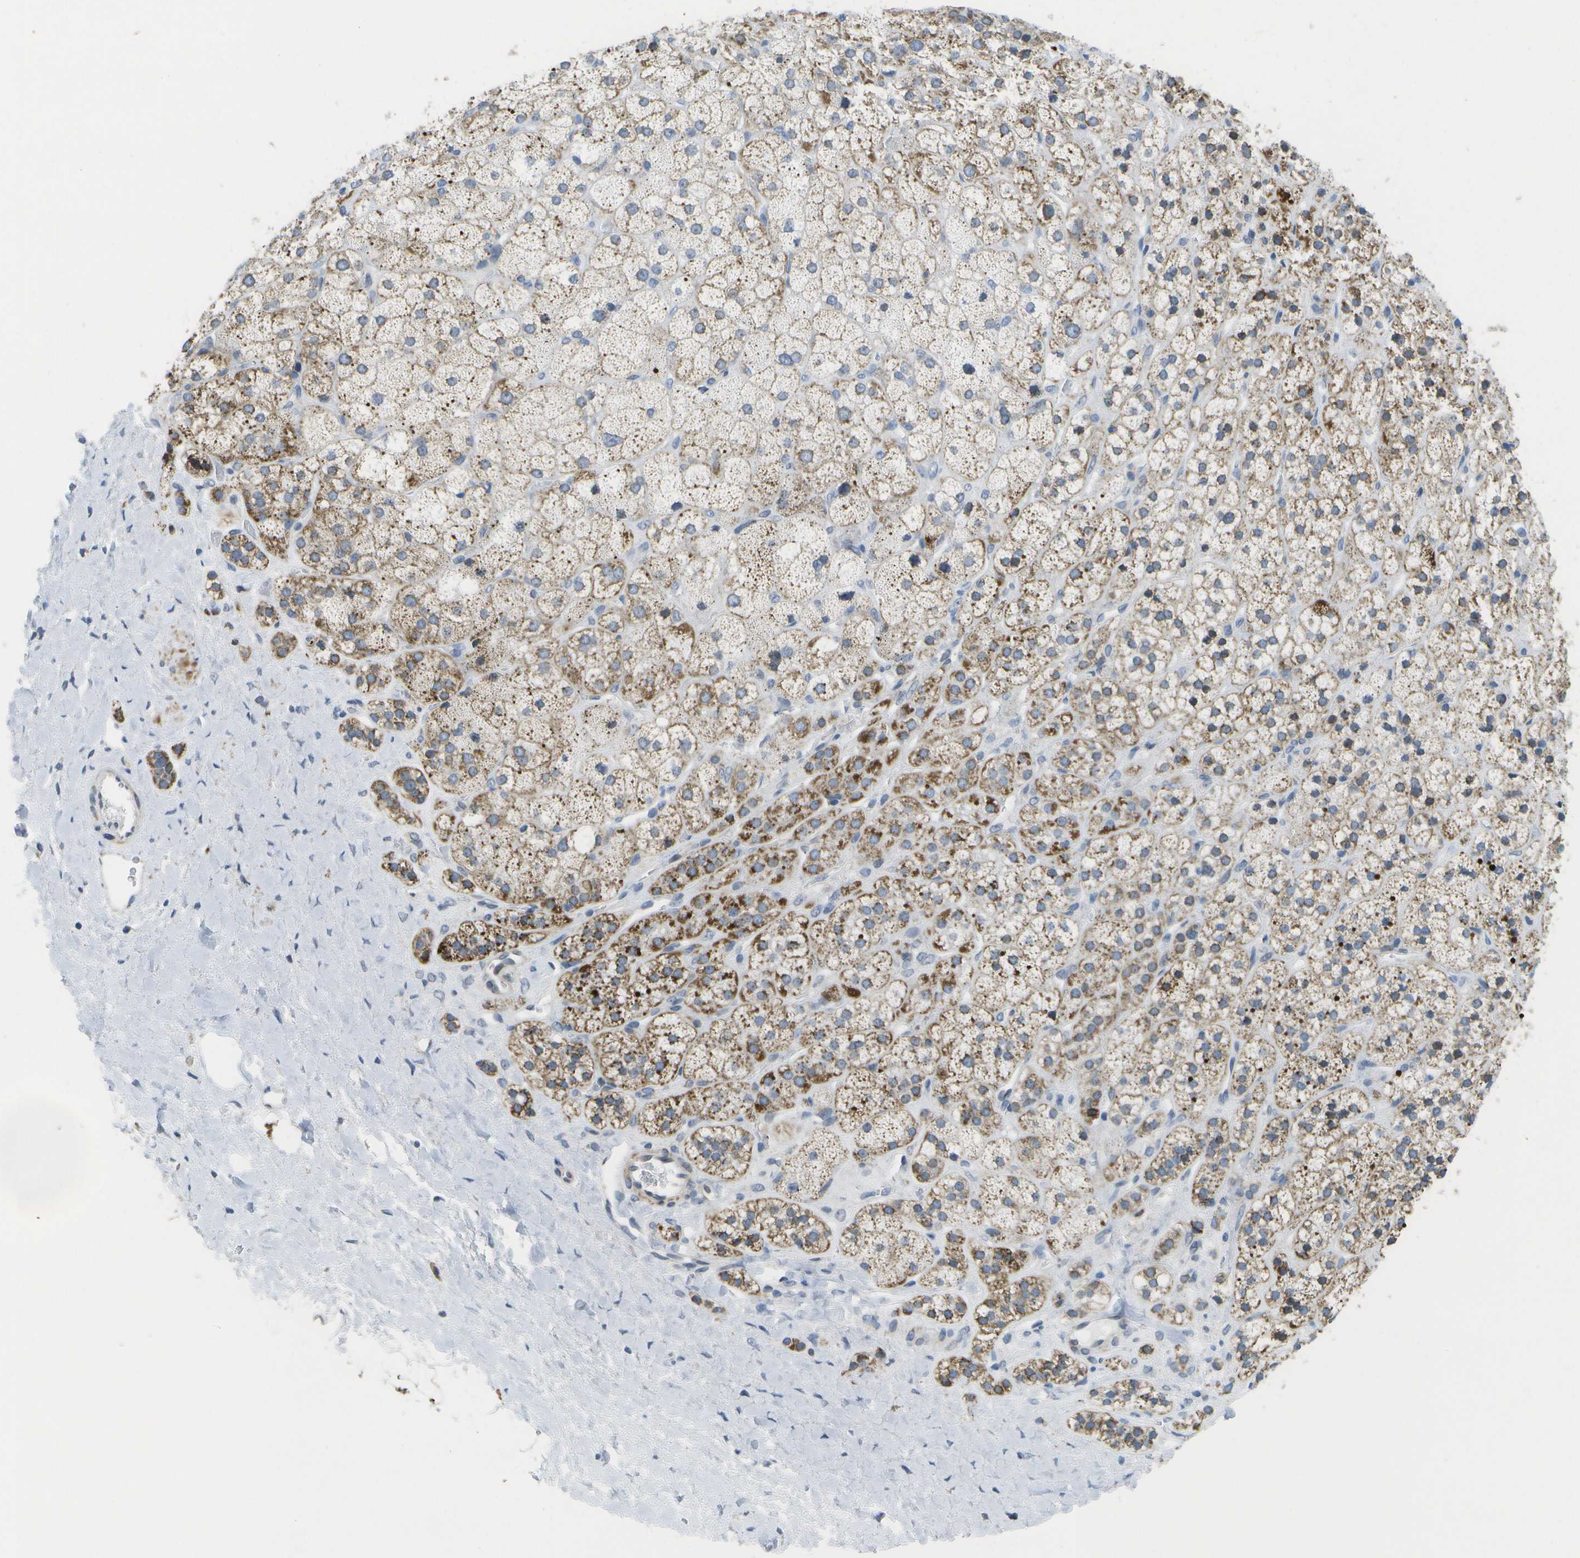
{"staining": {"intensity": "moderate", "quantity": ">75%", "location": "cytoplasmic/membranous"}, "tissue": "adrenal gland", "cell_type": "Glandular cells", "image_type": "normal", "snomed": [{"axis": "morphology", "description": "Normal tissue, NOS"}, {"axis": "topography", "description": "Adrenal gland"}], "caption": "A high-resolution histopathology image shows immunohistochemistry staining of unremarkable adrenal gland, which shows moderate cytoplasmic/membranous positivity in approximately >75% of glandular cells.", "gene": "TMEM223", "patient": {"sex": "male", "age": 56}}